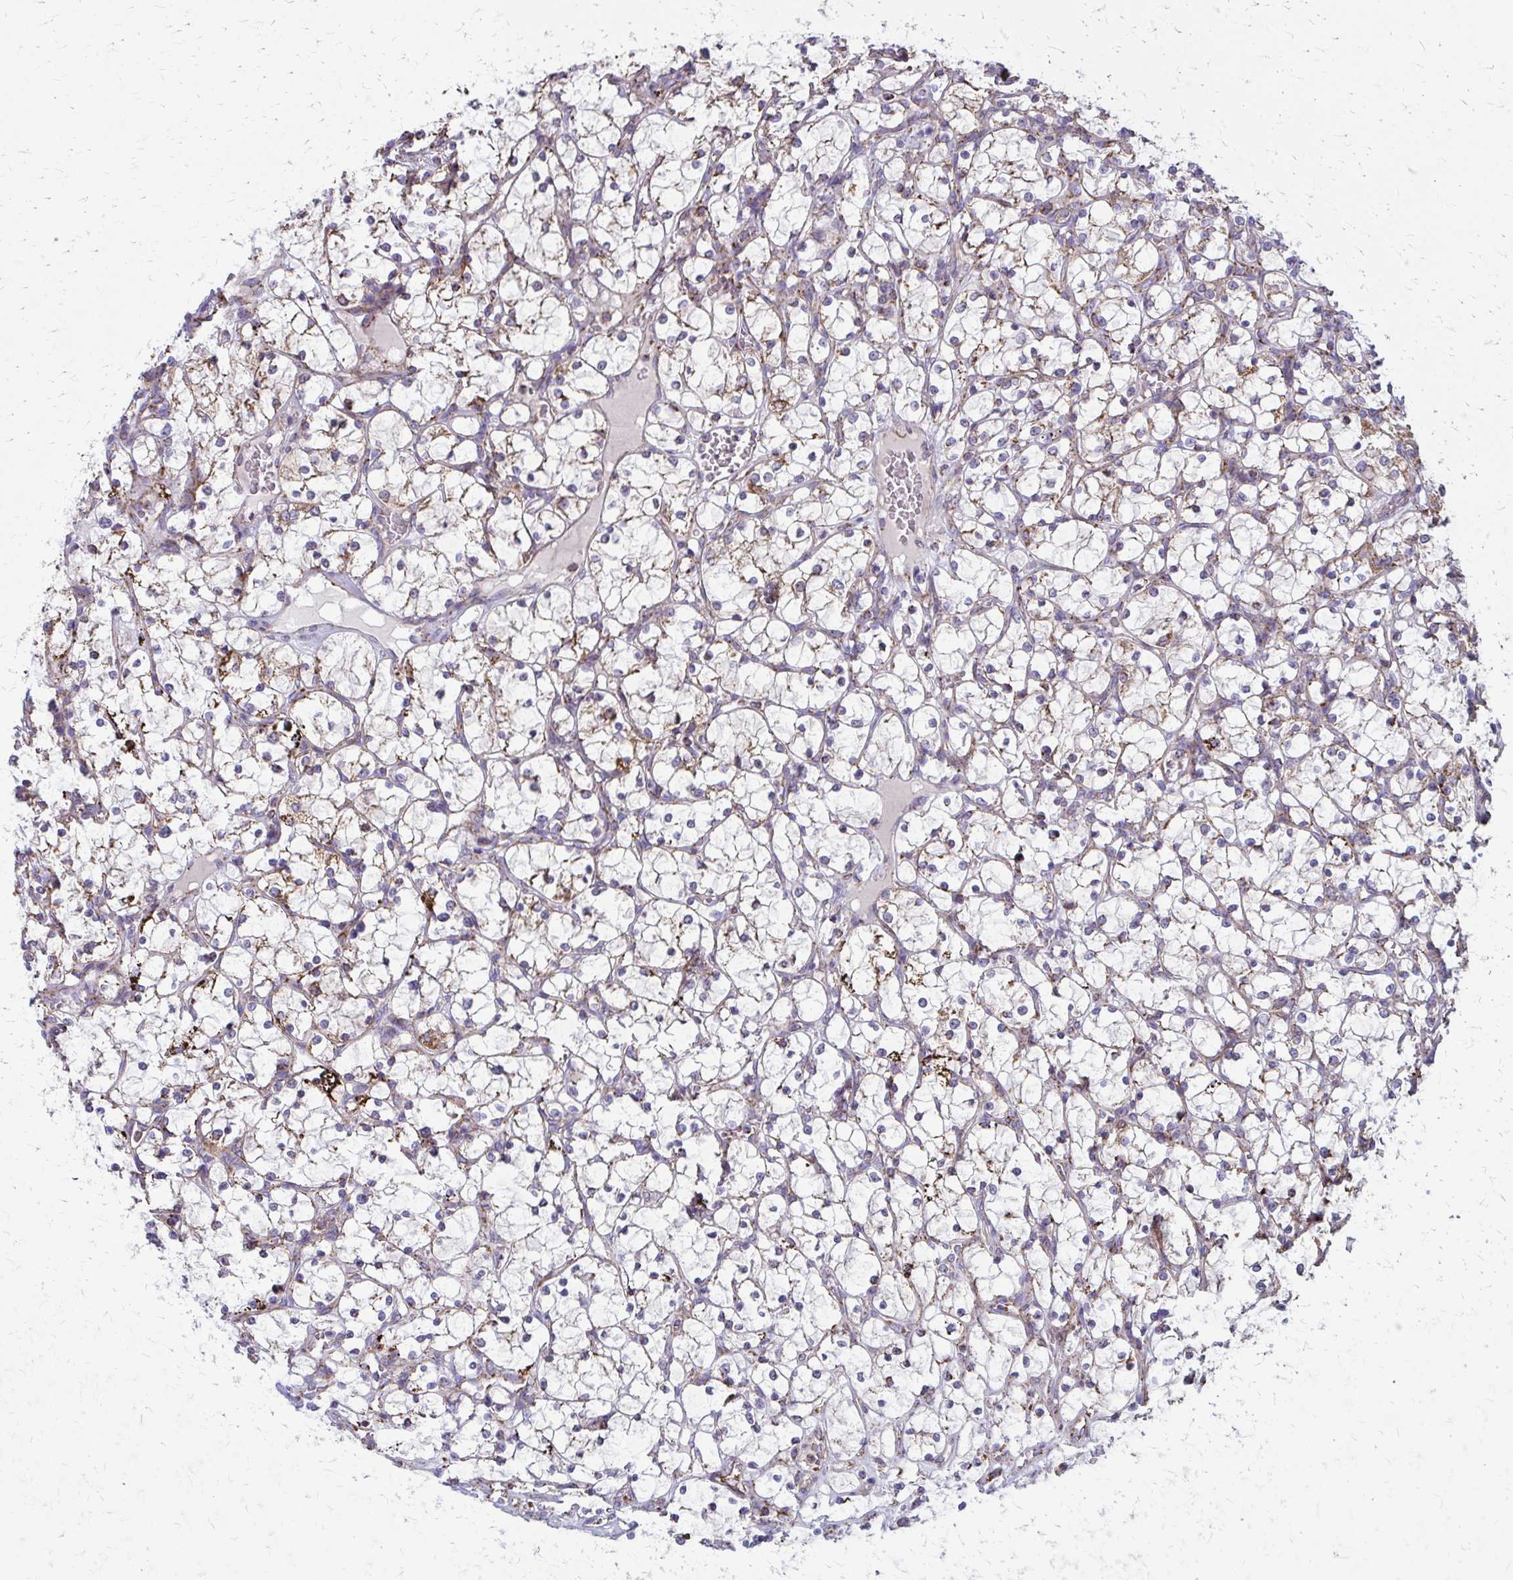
{"staining": {"intensity": "weak", "quantity": "<25%", "location": "cytoplasmic/membranous"}, "tissue": "renal cancer", "cell_type": "Tumor cells", "image_type": "cancer", "snomed": [{"axis": "morphology", "description": "Adenocarcinoma, NOS"}, {"axis": "topography", "description": "Kidney"}], "caption": "An IHC histopathology image of renal cancer is shown. There is no staining in tumor cells of renal cancer.", "gene": "TVP23A", "patient": {"sex": "female", "age": 69}}